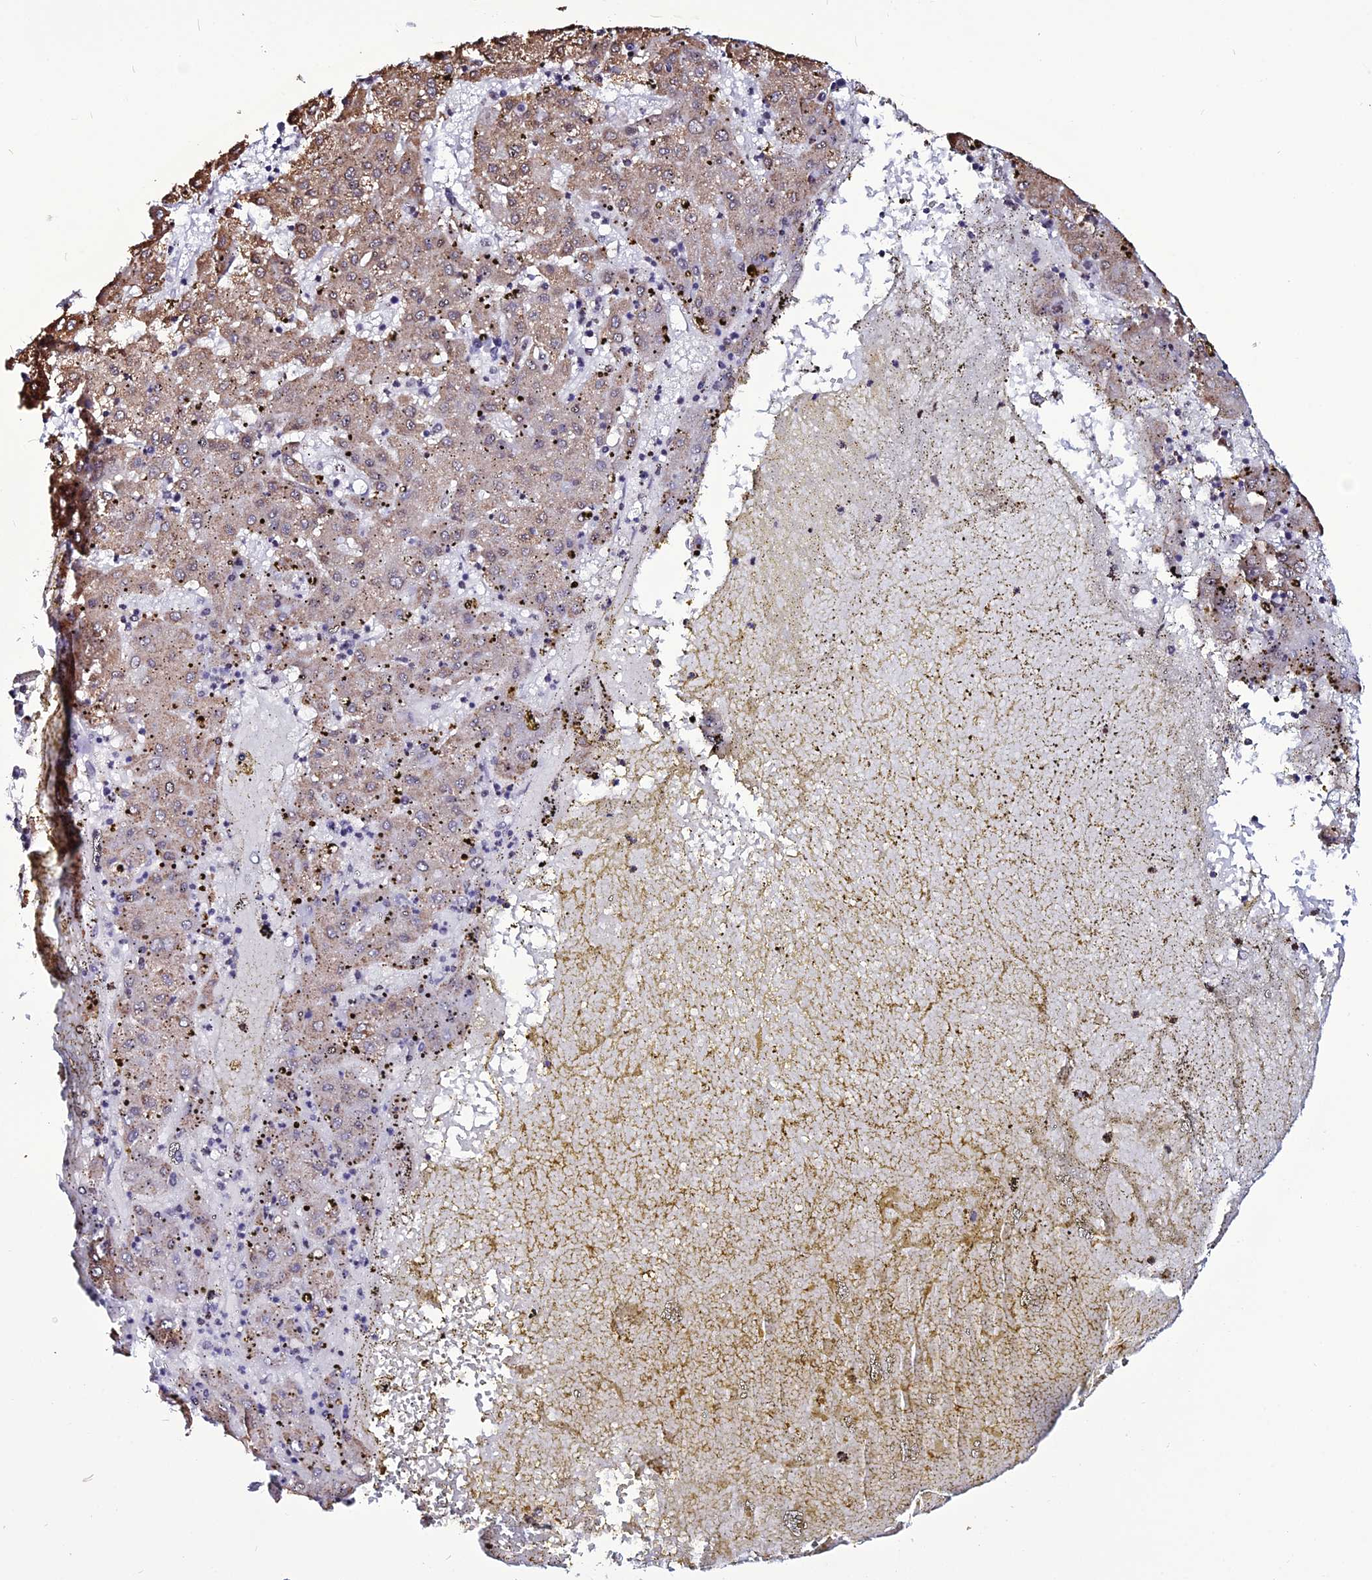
{"staining": {"intensity": "moderate", "quantity": ">75%", "location": "cytoplasmic/membranous"}, "tissue": "liver cancer", "cell_type": "Tumor cells", "image_type": "cancer", "snomed": [{"axis": "morphology", "description": "Carcinoma, Hepatocellular, NOS"}, {"axis": "topography", "description": "Liver"}], "caption": "The micrograph exhibits a brown stain indicating the presence of a protein in the cytoplasmic/membranous of tumor cells in liver hepatocellular carcinoma.", "gene": "MACROH2A2", "patient": {"sex": "male", "age": 72}}